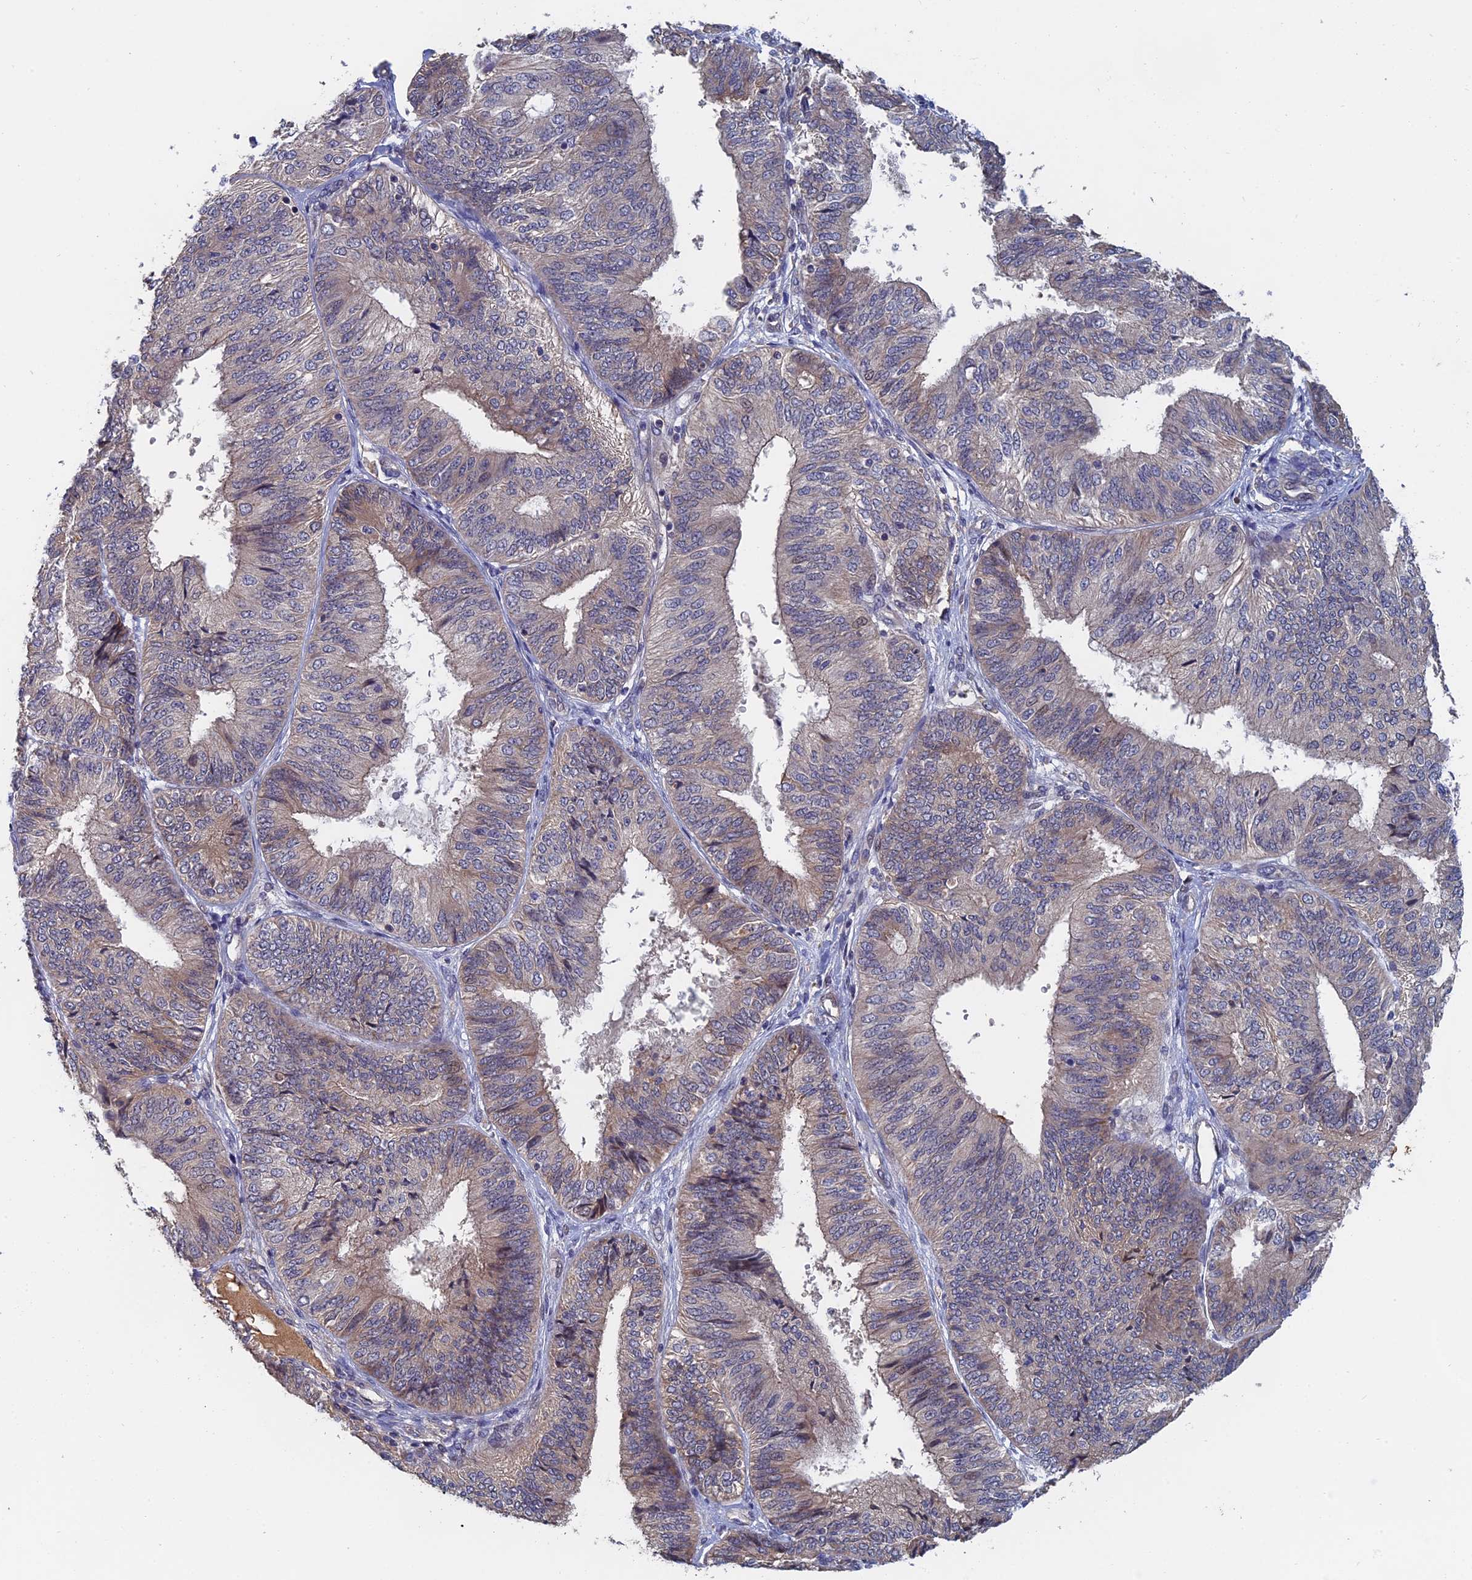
{"staining": {"intensity": "weak", "quantity": "<25%", "location": "cytoplasmic/membranous"}, "tissue": "endometrial cancer", "cell_type": "Tumor cells", "image_type": "cancer", "snomed": [{"axis": "morphology", "description": "Adenocarcinoma, NOS"}, {"axis": "topography", "description": "Endometrium"}], "caption": "A high-resolution photomicrograph shows IHC staining of endometrial adenocarcinoma, which shows no significant positivity in tumor cells. (DAB (3,3'-diaminobenzidine) immunohistochemistry (IHC) with hematoxylin counter stain).", "gene": "SLC33A1", "patient": {"sex": "female", "age": 58}}